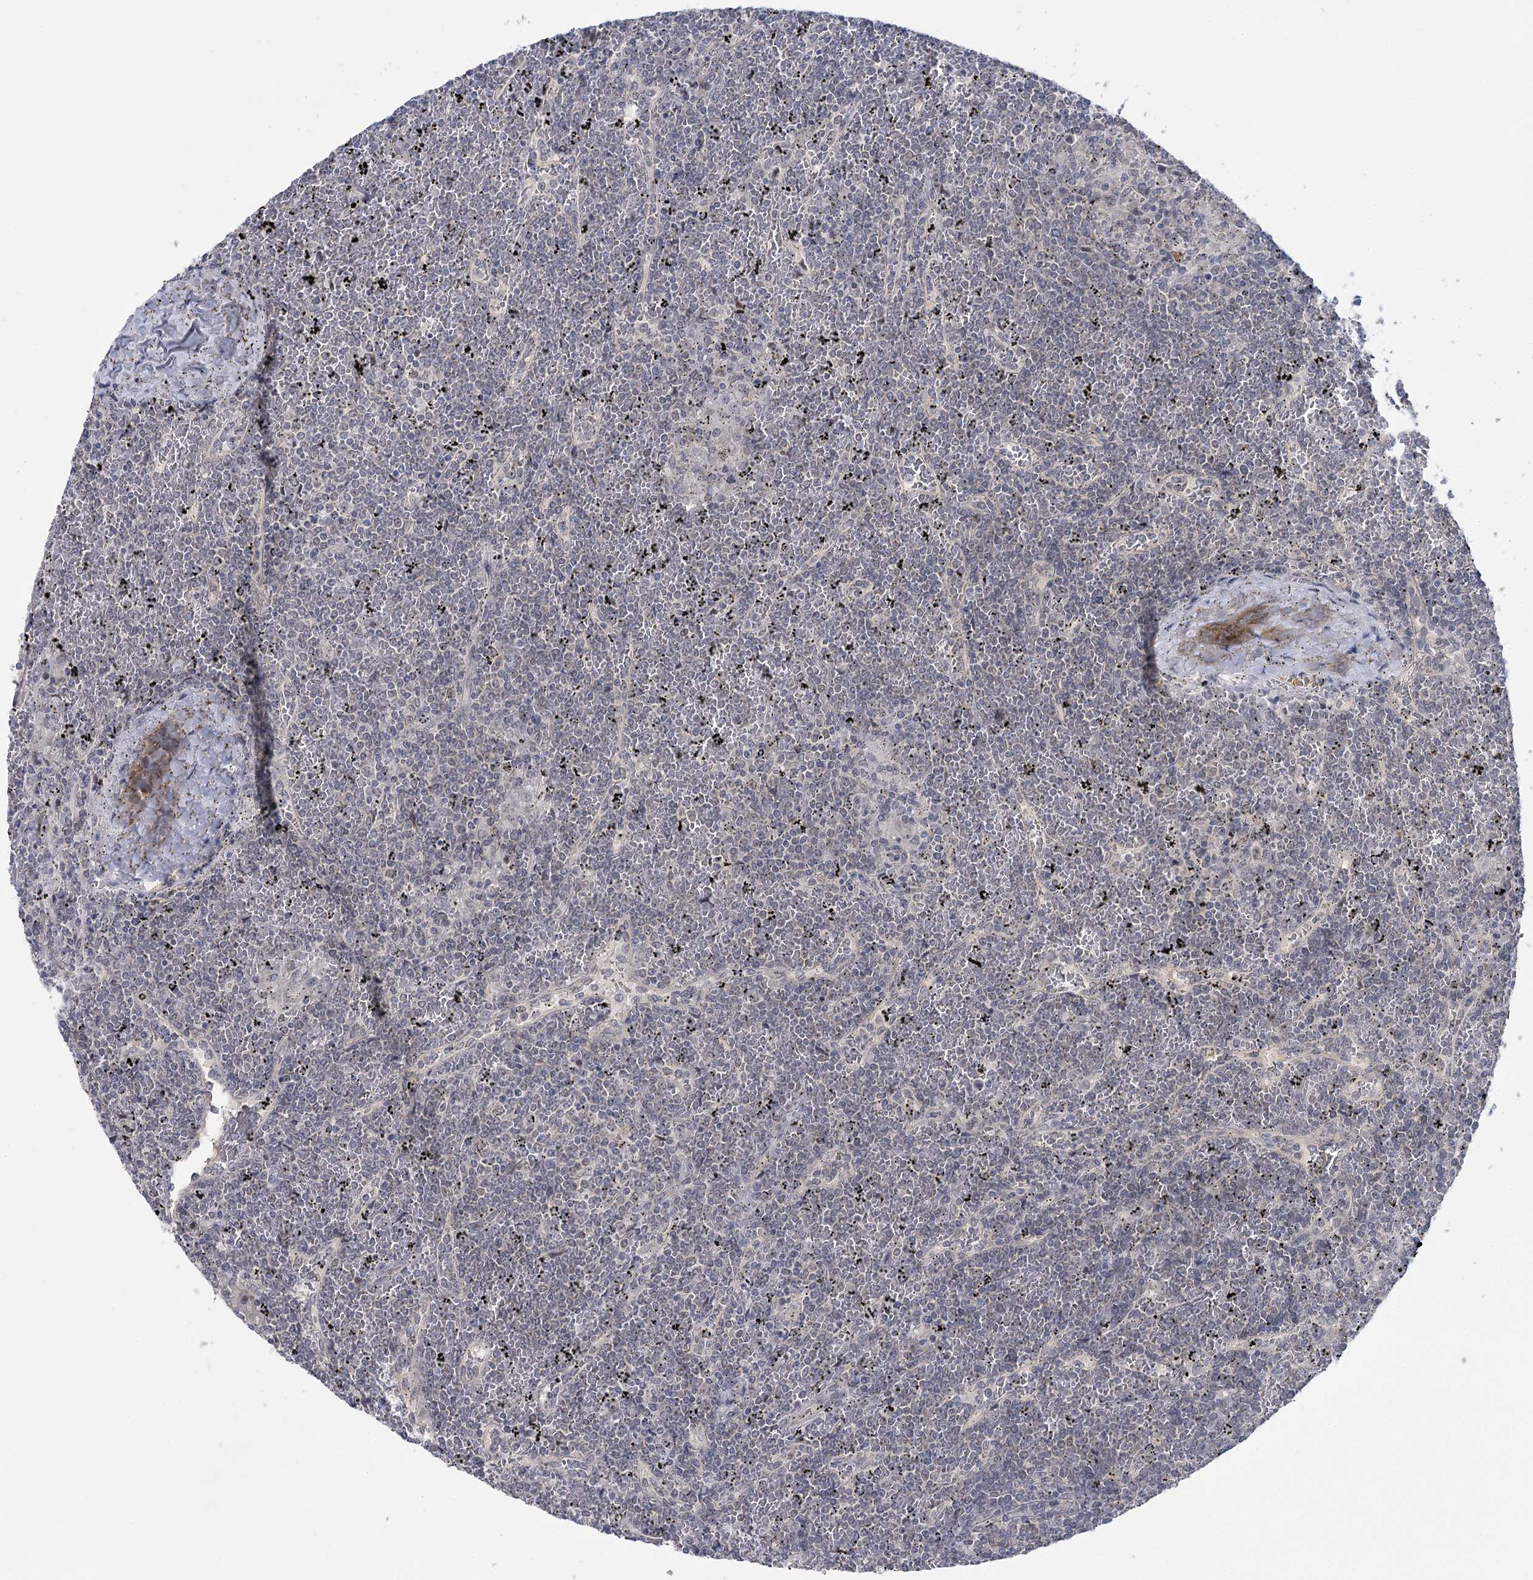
{"staining": {"intensity": "negative", "quantity": "none", "location": "none"}, "tissue": "lymphoma", "cell_type": "Tumor cells", "image_type": "cancer", "snomed": [{"axis": "morphology", "description": "Malignant lymphoma, non-Hodgkin's type, Low grade"}, {"axis": "topography", "description": "Spleen"}], "caption": "Immunohistochemistry of human lymphoma shows no staining in tumor cells. The staining was performed using DAB to visualize the protein expression in brown, while the nuclei were stained in blue with hematoxylin (Magnification: 20x).", "gene": "PHYHIPL", "patient": {"sex": "female", "age": 19}}